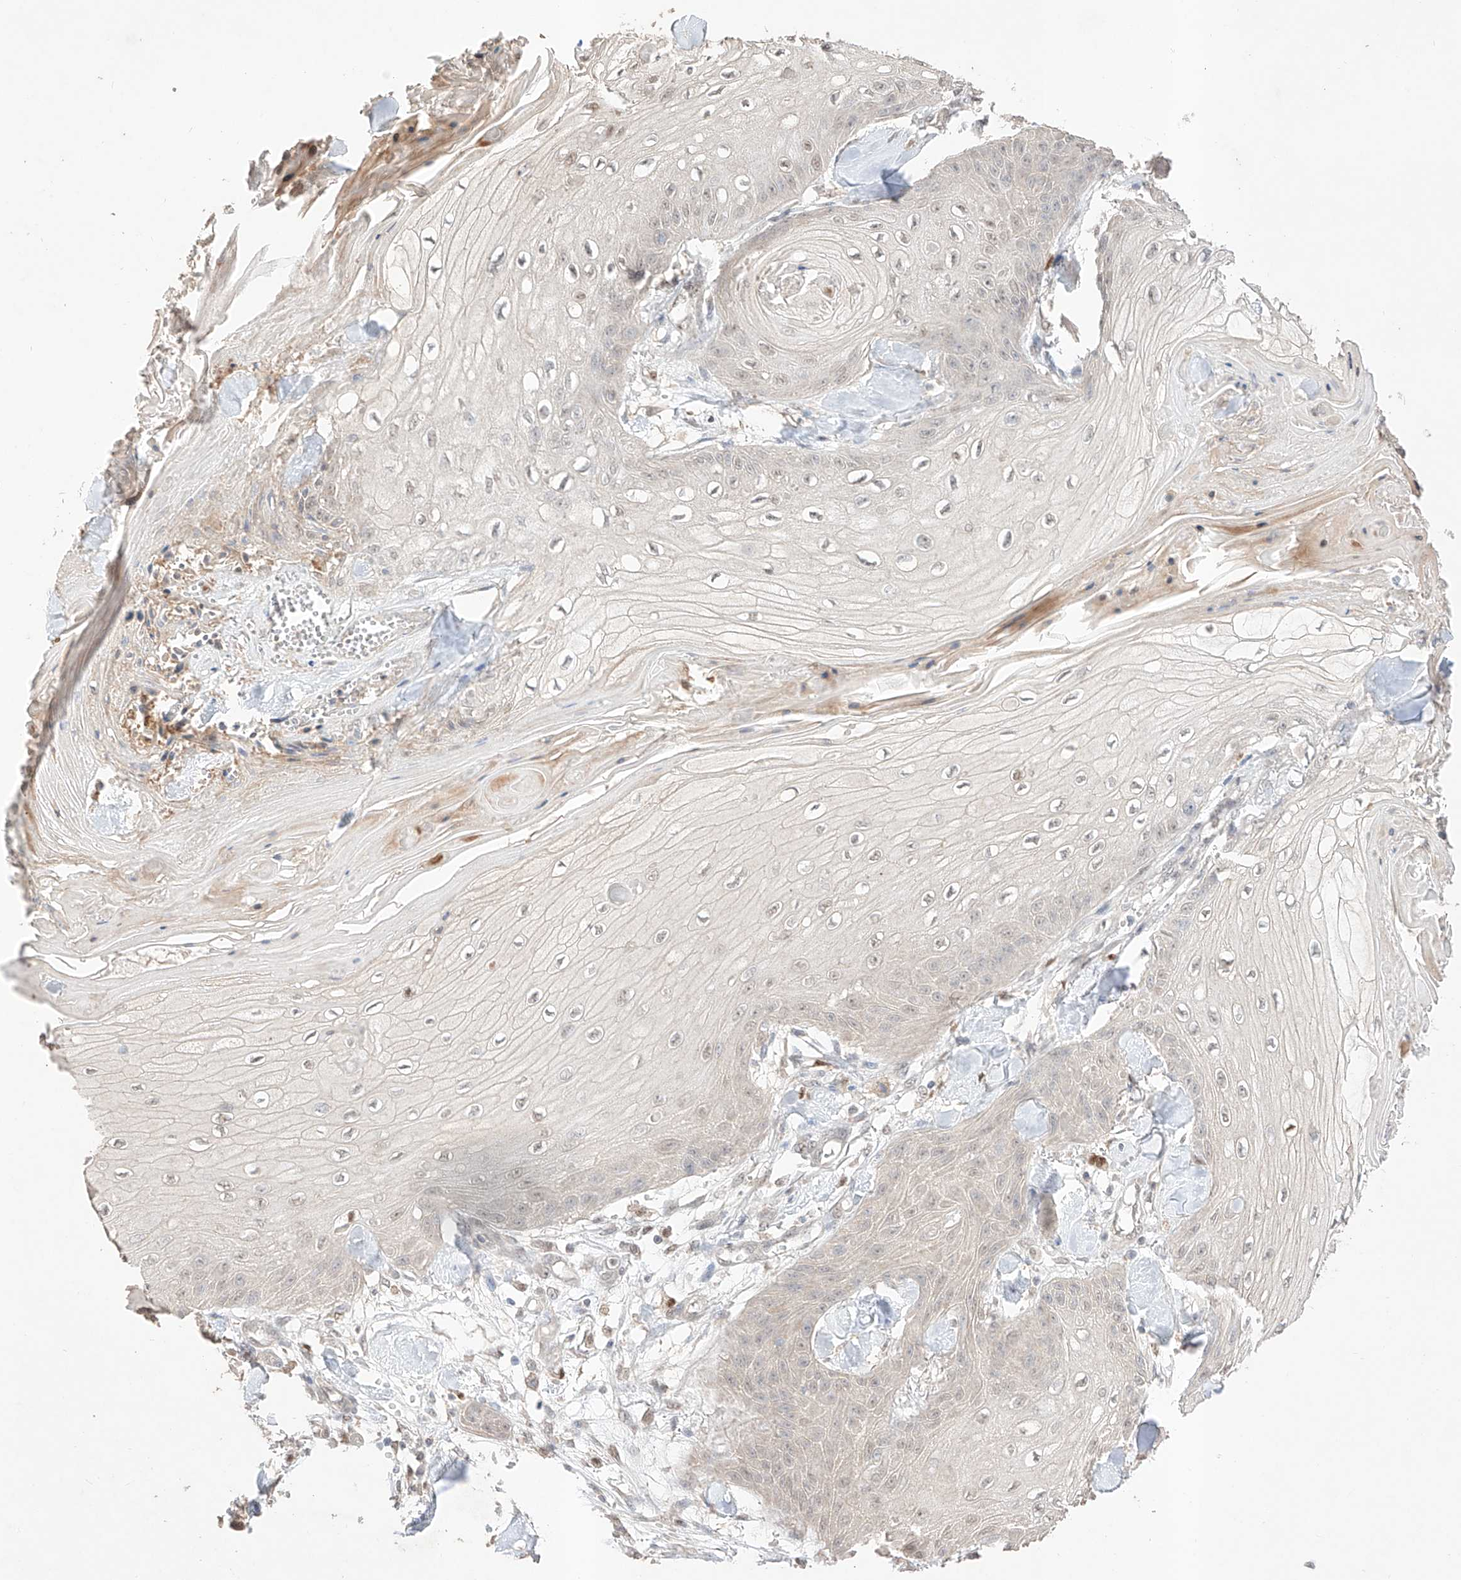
{"staining": {"intensity": "negative", "quantity": "none", "location": "none"}, "tissue": "skin cancer", "cell_type": "Tumor cells", "image_type": "cancer", "snomed": [{"axis": "morphology", "description": "Squamous cell carcinoma, NOS"}, {"axis": "topography", "description": "Skin"}], "caption": "High power microscopy photomicrograph of an IHC micrograph of squamous cell carcinoma (skin), revealing no significant expression in tumor cells.", "gene": "APIP", "patient": {"sex": "male", "age": 74}}